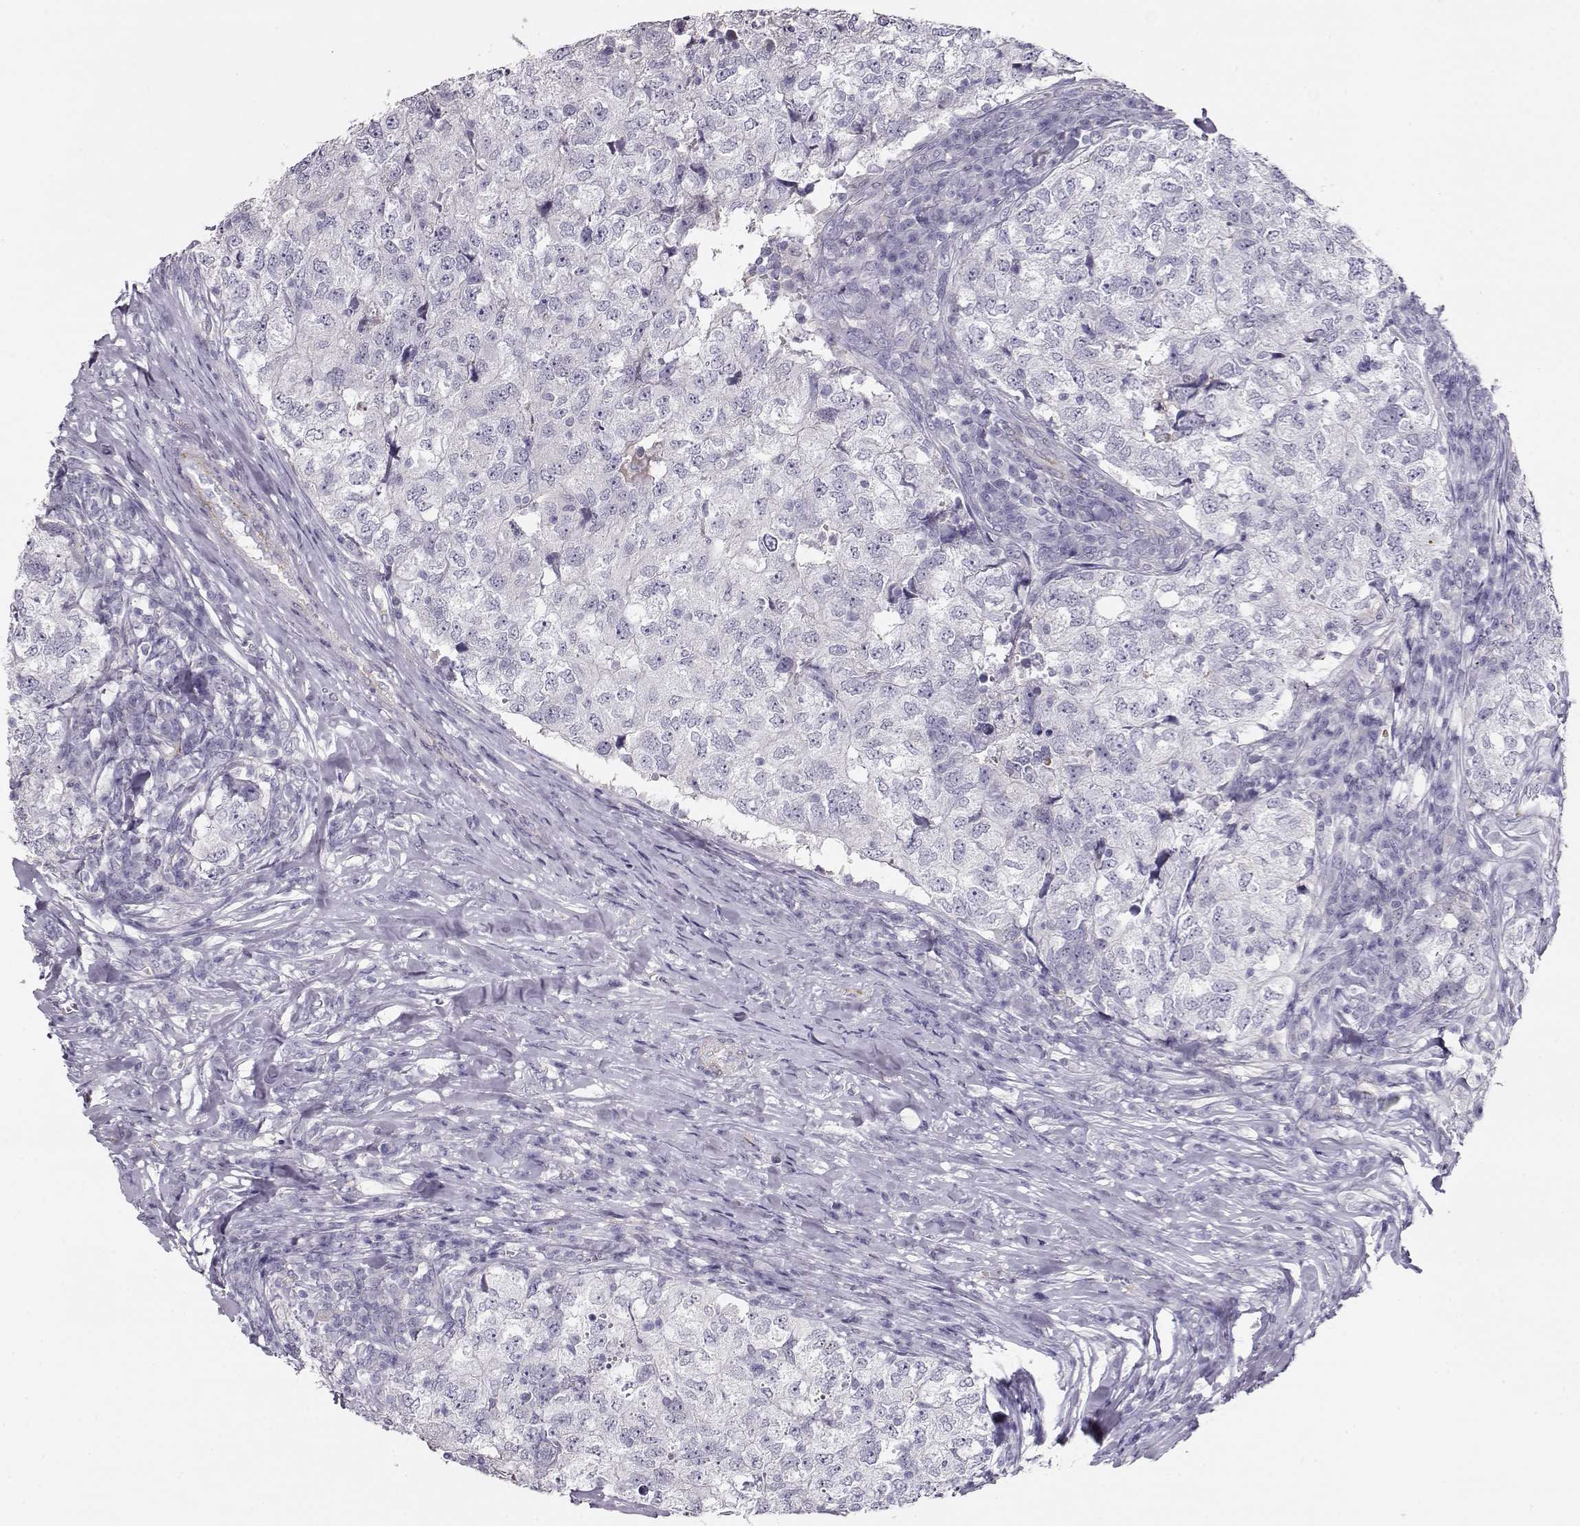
{"staining": {"intensity": "negative", "quantity": "none", "location": "none"}, "tissue": "breast cancer", "cell_type": "Tumor cells", "image_type": "cancer", "snomed": [{"axis": "morphology", "description": "Duct carcinoma"}, {"axis": "topography", "description": "Breast"}], "caption": "Breast cancer (invasive ductal carcinoma) was stained to show a protein in brown. There is no significant staining in tumor cells.", "gene": "RBM44", "patient": {"sex": "female", "age": 30}}